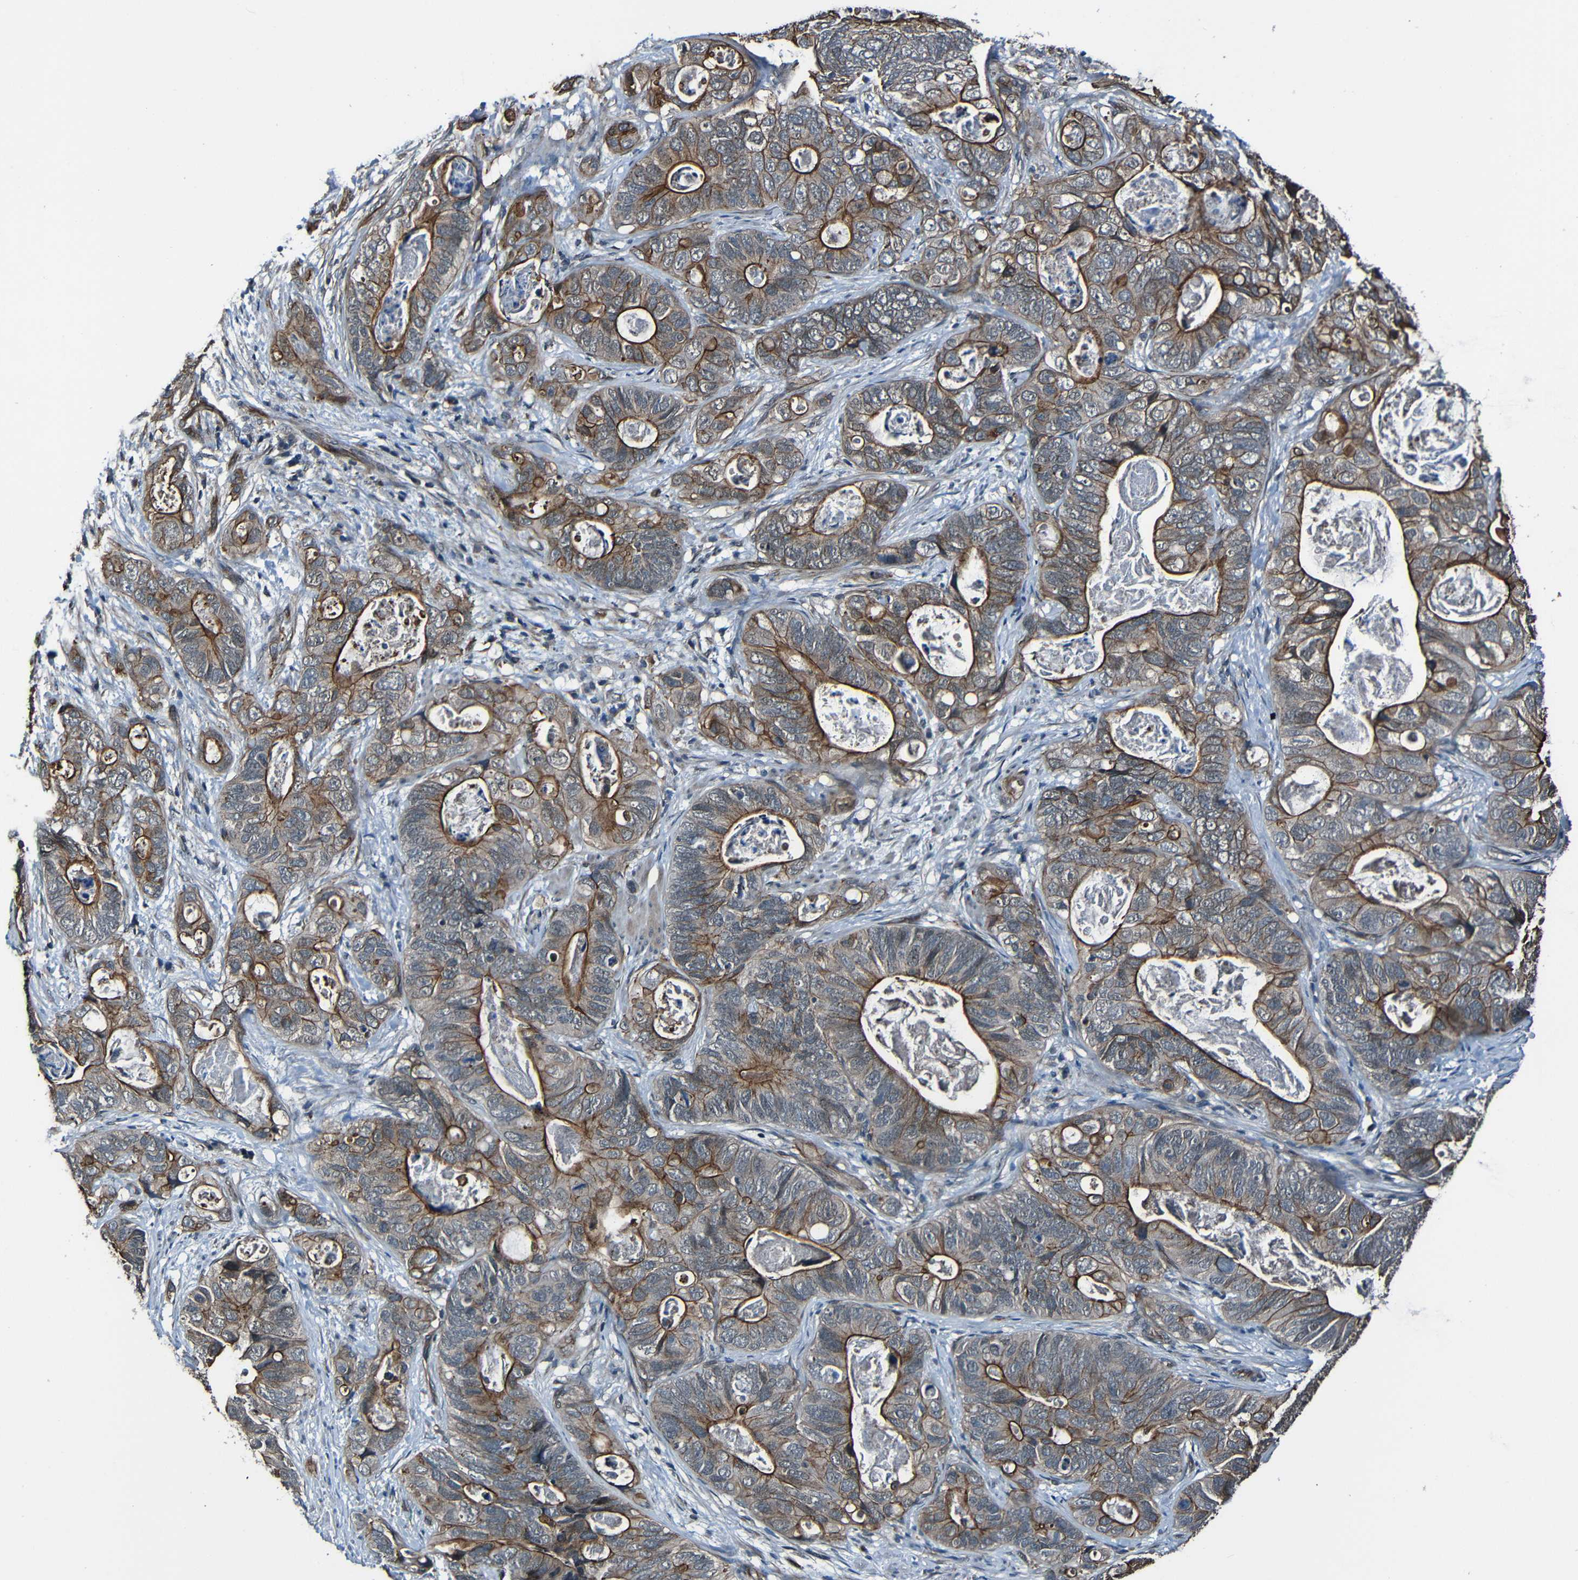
{"staining": {"intensity": "moderate", "quantity": "25%-75%", "location": "cytoplasmic/membranous"}, "tissue": "stomach cancer", "cell_type": "Tumor cells", "image_type": "cancer", "snomed": [{"axis": "morphology", "description": "Adenocarcinoma, NOS"}, {"axis": "topography", "description": "Stomach"}], "caption": "Stomach cancer tissue reveals moderate cytoplasmic/membranous staining in approximately 25%-75% of tumor cells, visualized by immunohistochemistry.", "gene": "LGR5", "patient": {"sex": "female", "age": 89}}